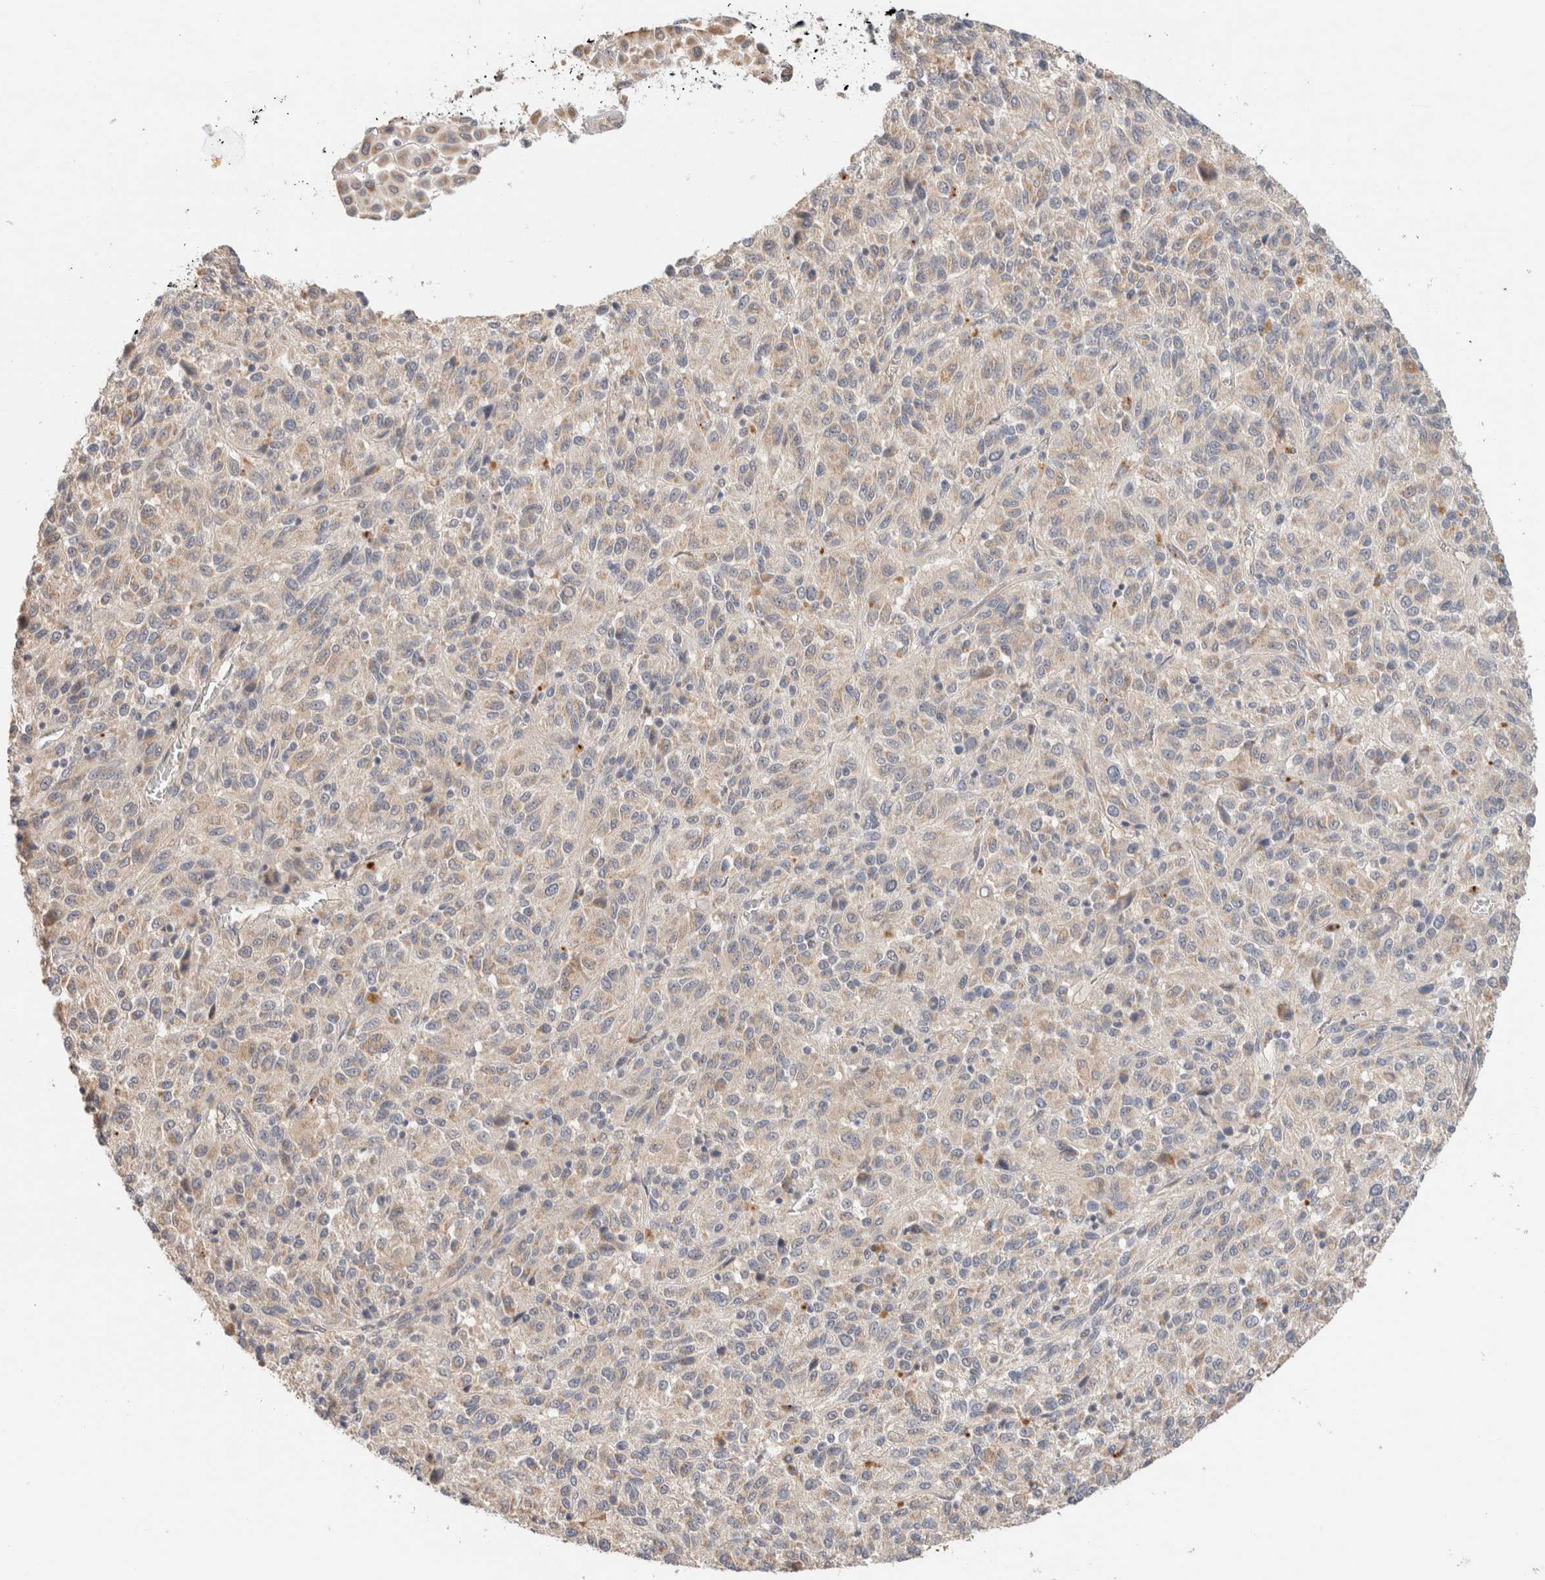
{"staining": {"intensity": "weak", "quantity": "<25%", "location": "cytoplasmic/membranous"}, "tissue": "melanoma", "cell_type": "Tumor cells", "image_type": "cancer", "snomed": [{"axis": "morphology", "description": "Malignant melanoma, Metastatic site"}, {"axis": "topography", "description": "Lung"}], "caption": "Immunohistochemical staining of human melanoma displays no significant expression in tumor cells. Brightfield microscopy of immunohistochemistry (IHC) stained with DAB (brown) and hematoxylin (blue), captured at high magnification.", "gene": "CA13", "patient": {"sex": "male", "age": 64}}